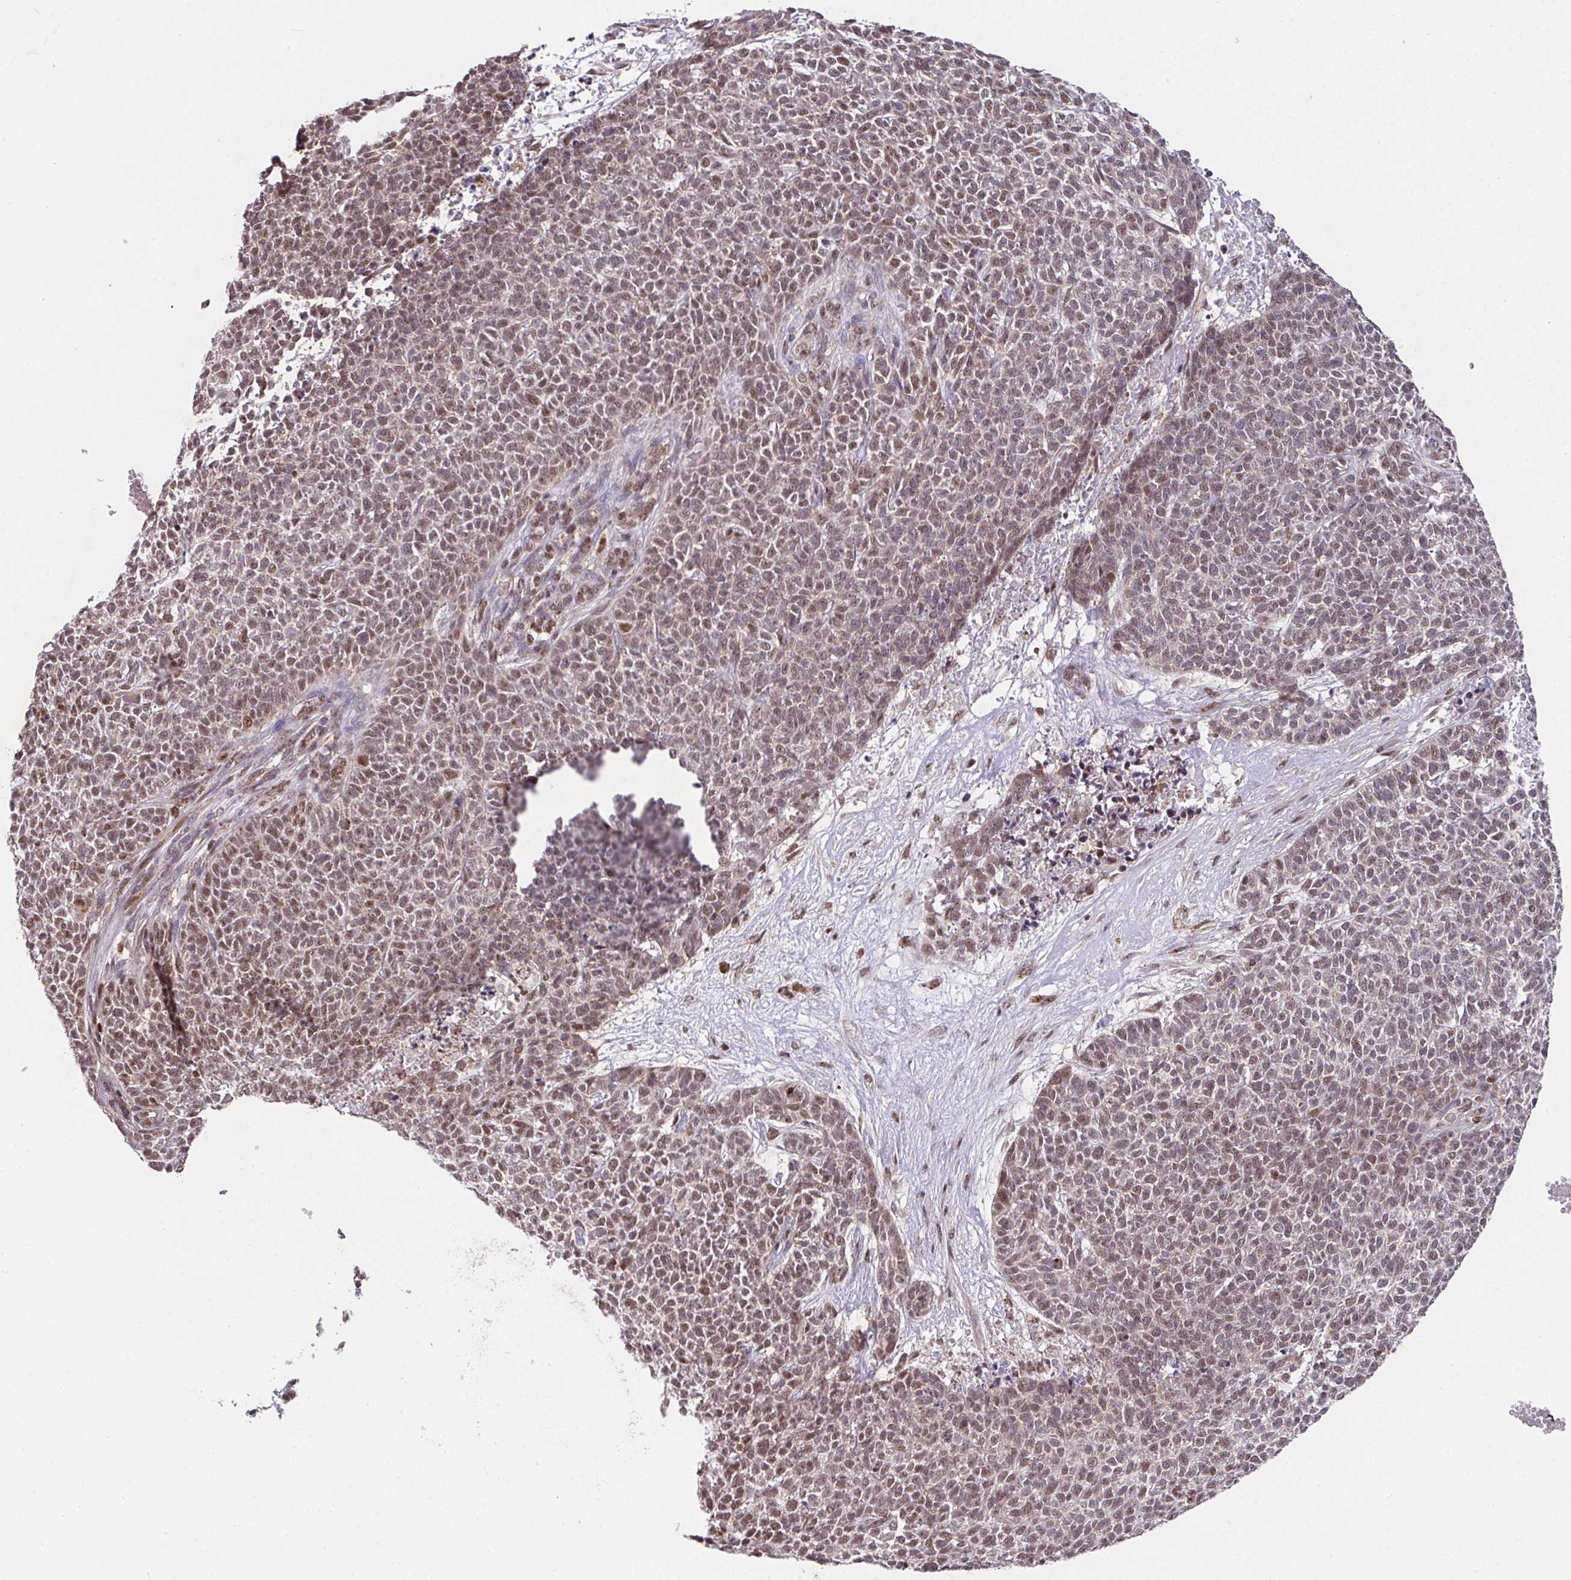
{"staining": {"intensity": "moderate", "quantity": ">75%", "location": "nuclear"}, "tissue": "skin cancer", "cell_type": "Tumor cells", "image_type": "cancer", "snomed": [{"axis": "morphology", "description": "Basal cell carcinoma"}, {"axis": "topography", "description": "Skin"}], "caption": "This photomicrograph shows immunohistochemistry staining of human skin cancer, with medium moderate nuclear positivity in about >75% of tumor cells.", "gene": "PLK1", "patient": {"sex": "female", "age": 84}}